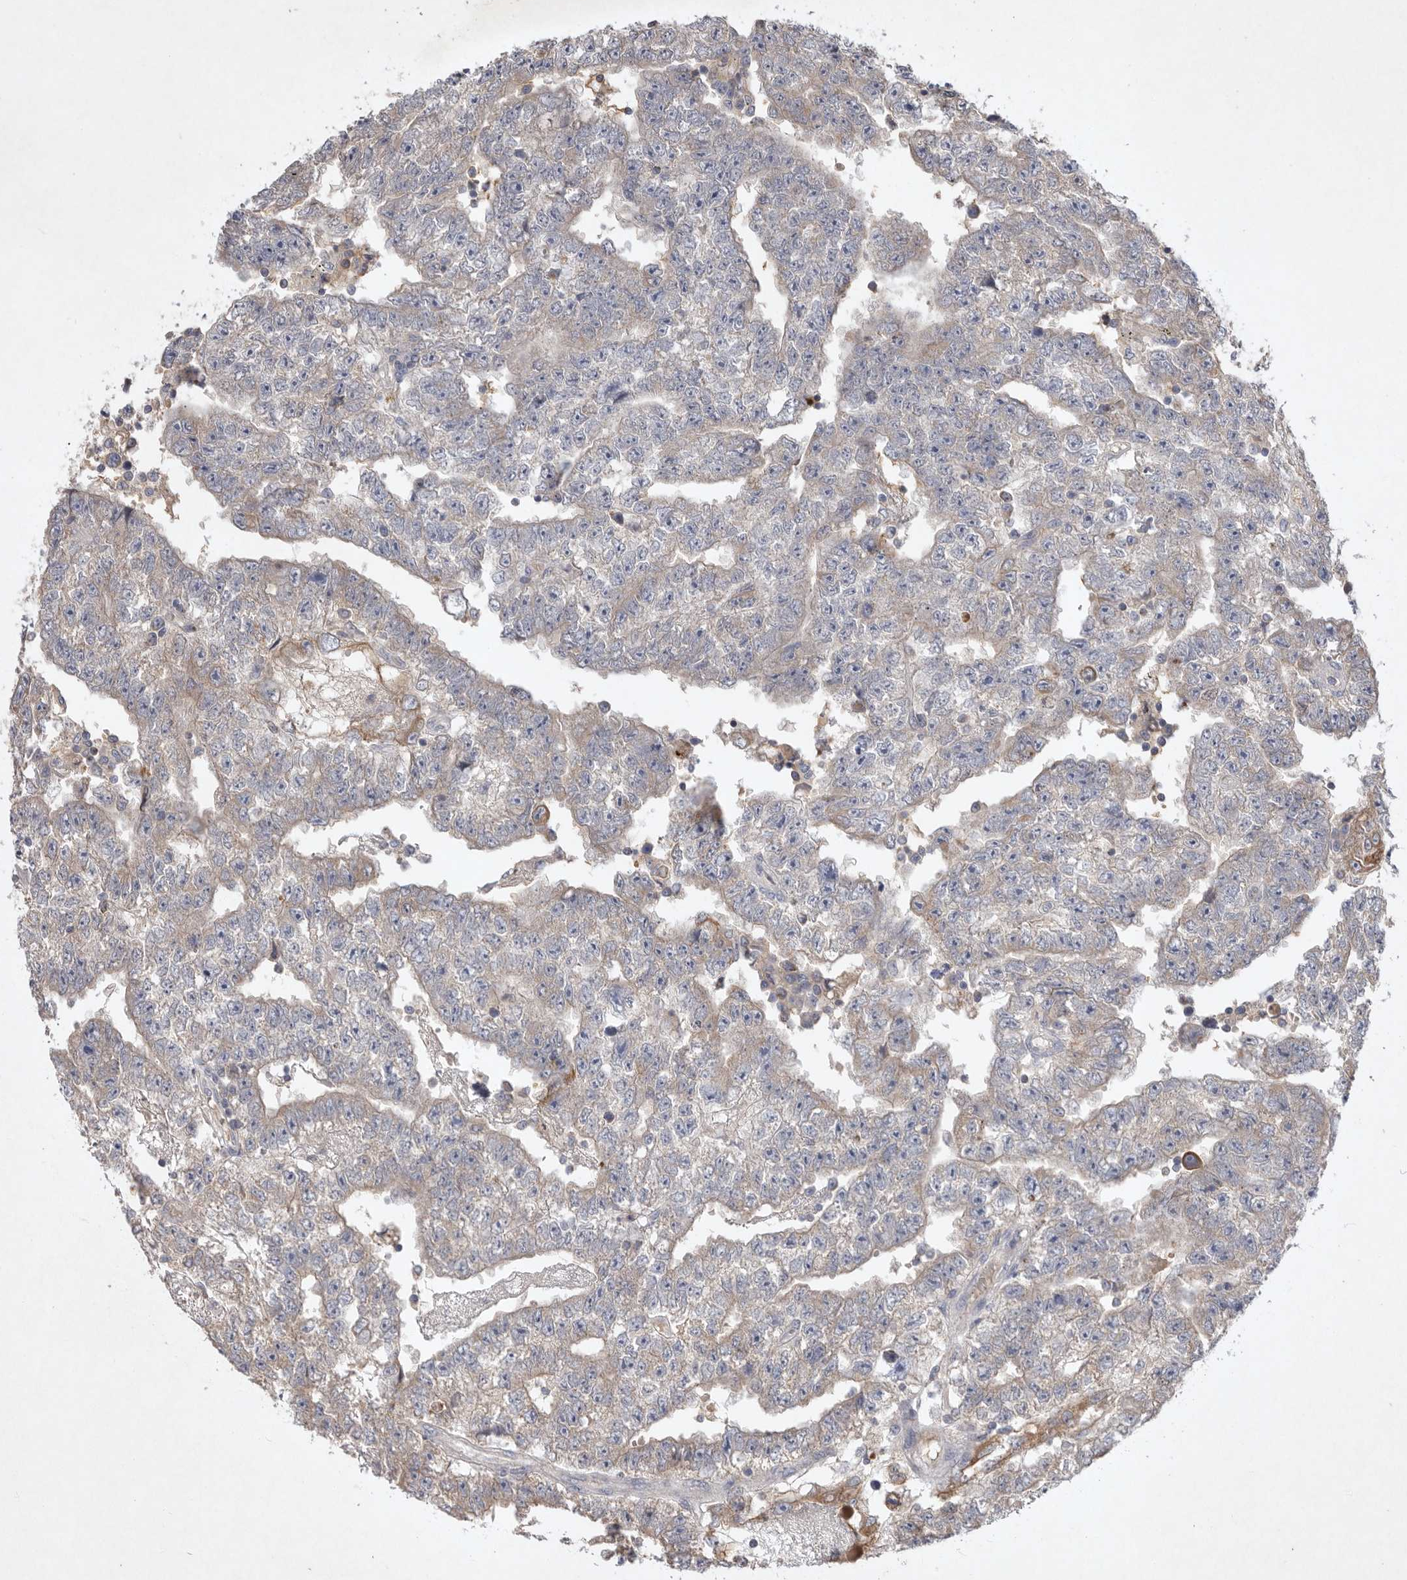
{"staining": {"intensity": "negative", "quantity": "none", "location": "none"}, "tissue": "testis cancer", "cell_type": "Tumor cells", "image_type": "cancer", "snomed": [{"axis": "morphology", "description": "Carcinoma, Embryonal, NOS"}, {"axis": "topography", "description": "Testis"}], "caption": "Histopathology image shows no protein expression in tumor cells of testis embryonal carcinoma tissue.", "gene": "TNFSF14", "patient": {"sex": "male", "age": 25}}